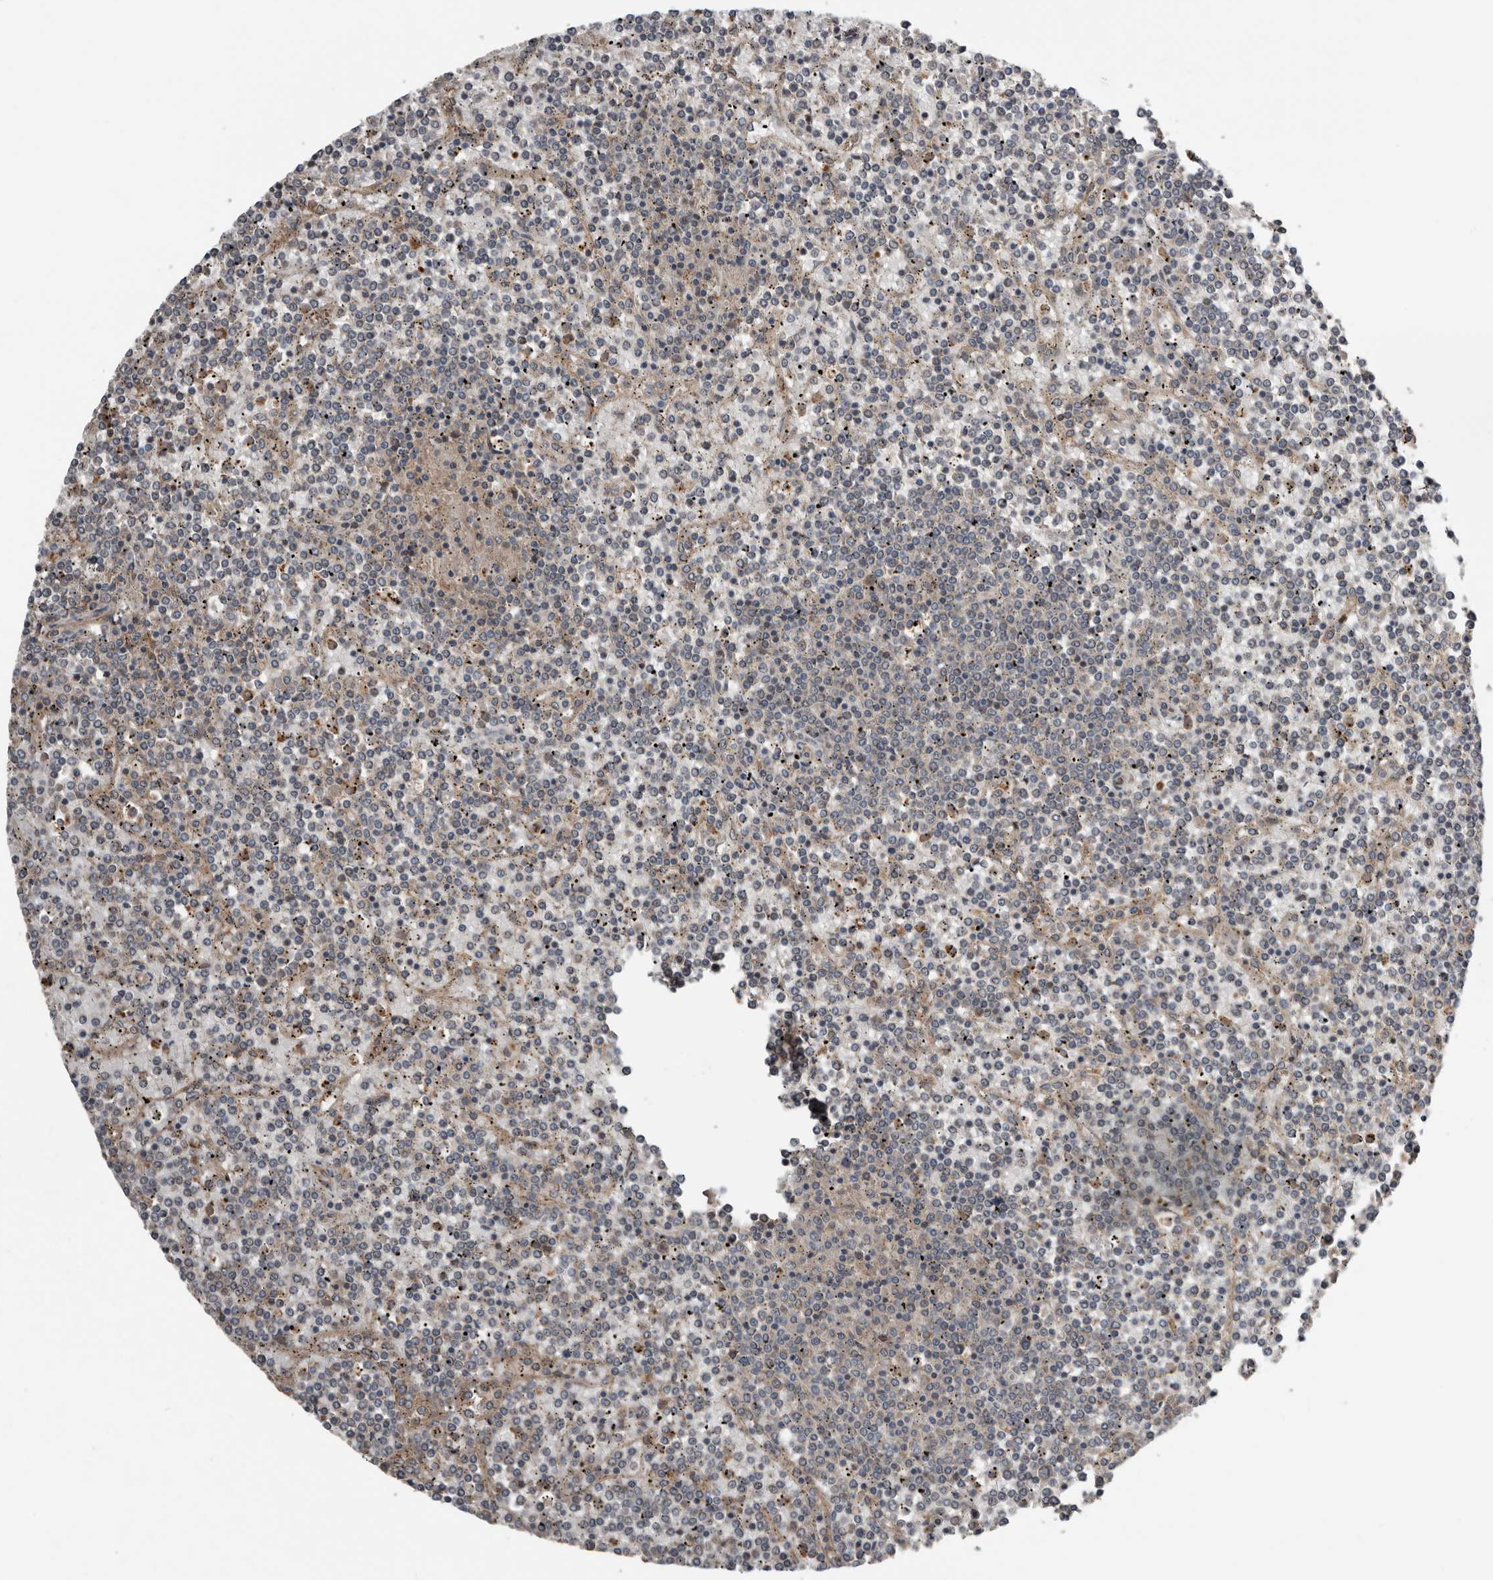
{"staining": {"intensity": "negative", "quantity": "none", "location": "none"}, "tissue": "lymphoma", "cell_type": "Tumor cells", "image_type": "cancer", "snomed": [{"axis": "morphology", "description": "Malignant lymphoma, non-Hodgkin's type, Low grade"}, {"axis": "topography", "description": "Spleen"}], "caption": "Micrograph shows no significant protein positivity in tumor cells of lymphoma.", "gene": "DNAJB4", "patient": {"sex": "female", "age": 19}}